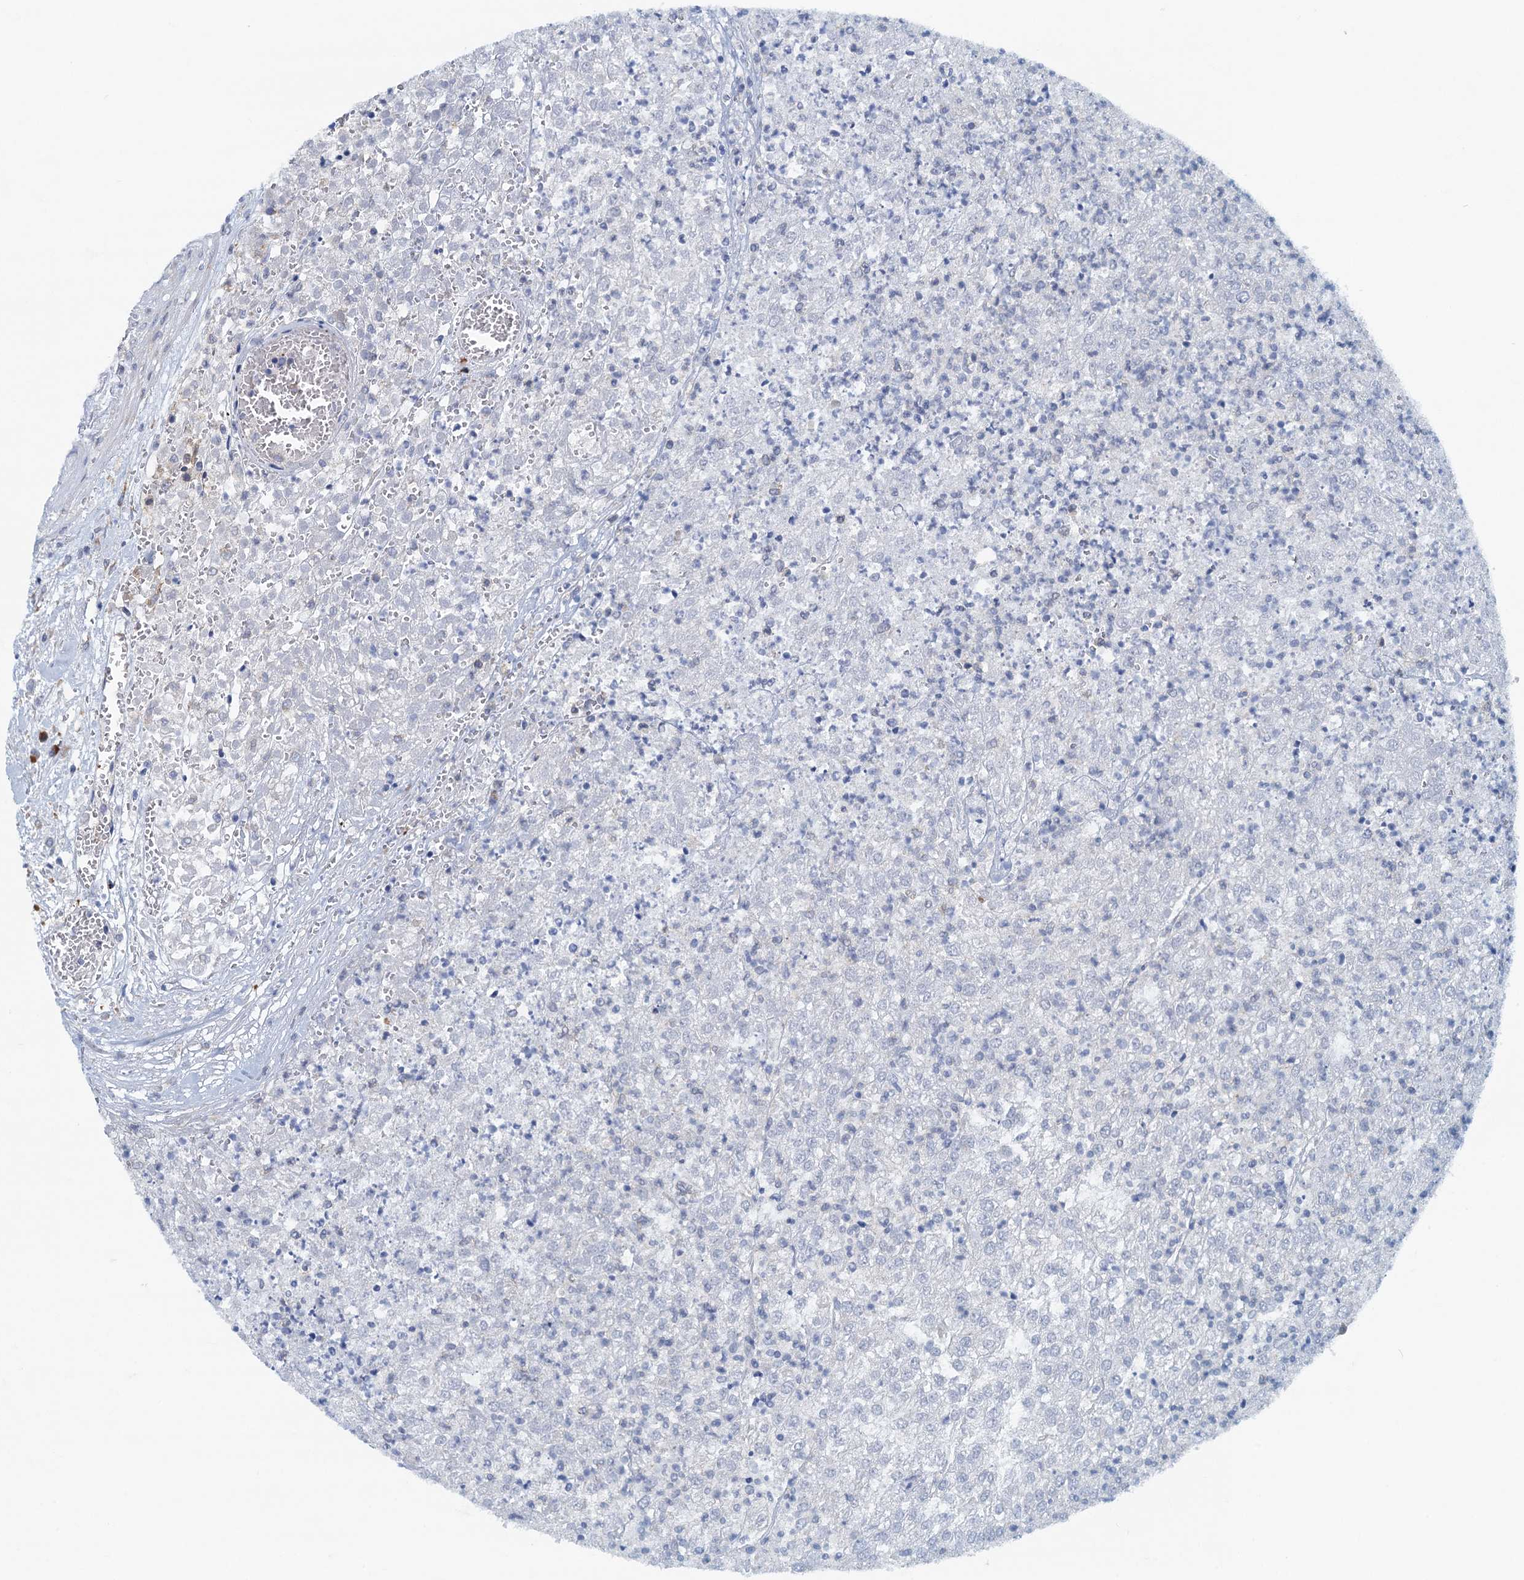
{"staining": {"intensity": "negative", "quantity": "none", "location": "none"}, "tissue": "renal cancer", "cell_type": "Tumor cells", "image_type": "cancer", "snomed": [{"axis": "morphology", "description": "Adenocarcinoma, NOS"}, {"axis": "topography", "description": "Kidney"}], "caption": "Tumor cells show no significant protein expression in renal cancer.", "gene": "MYDGF", "patient": {"sex": "female", "age": 54}}